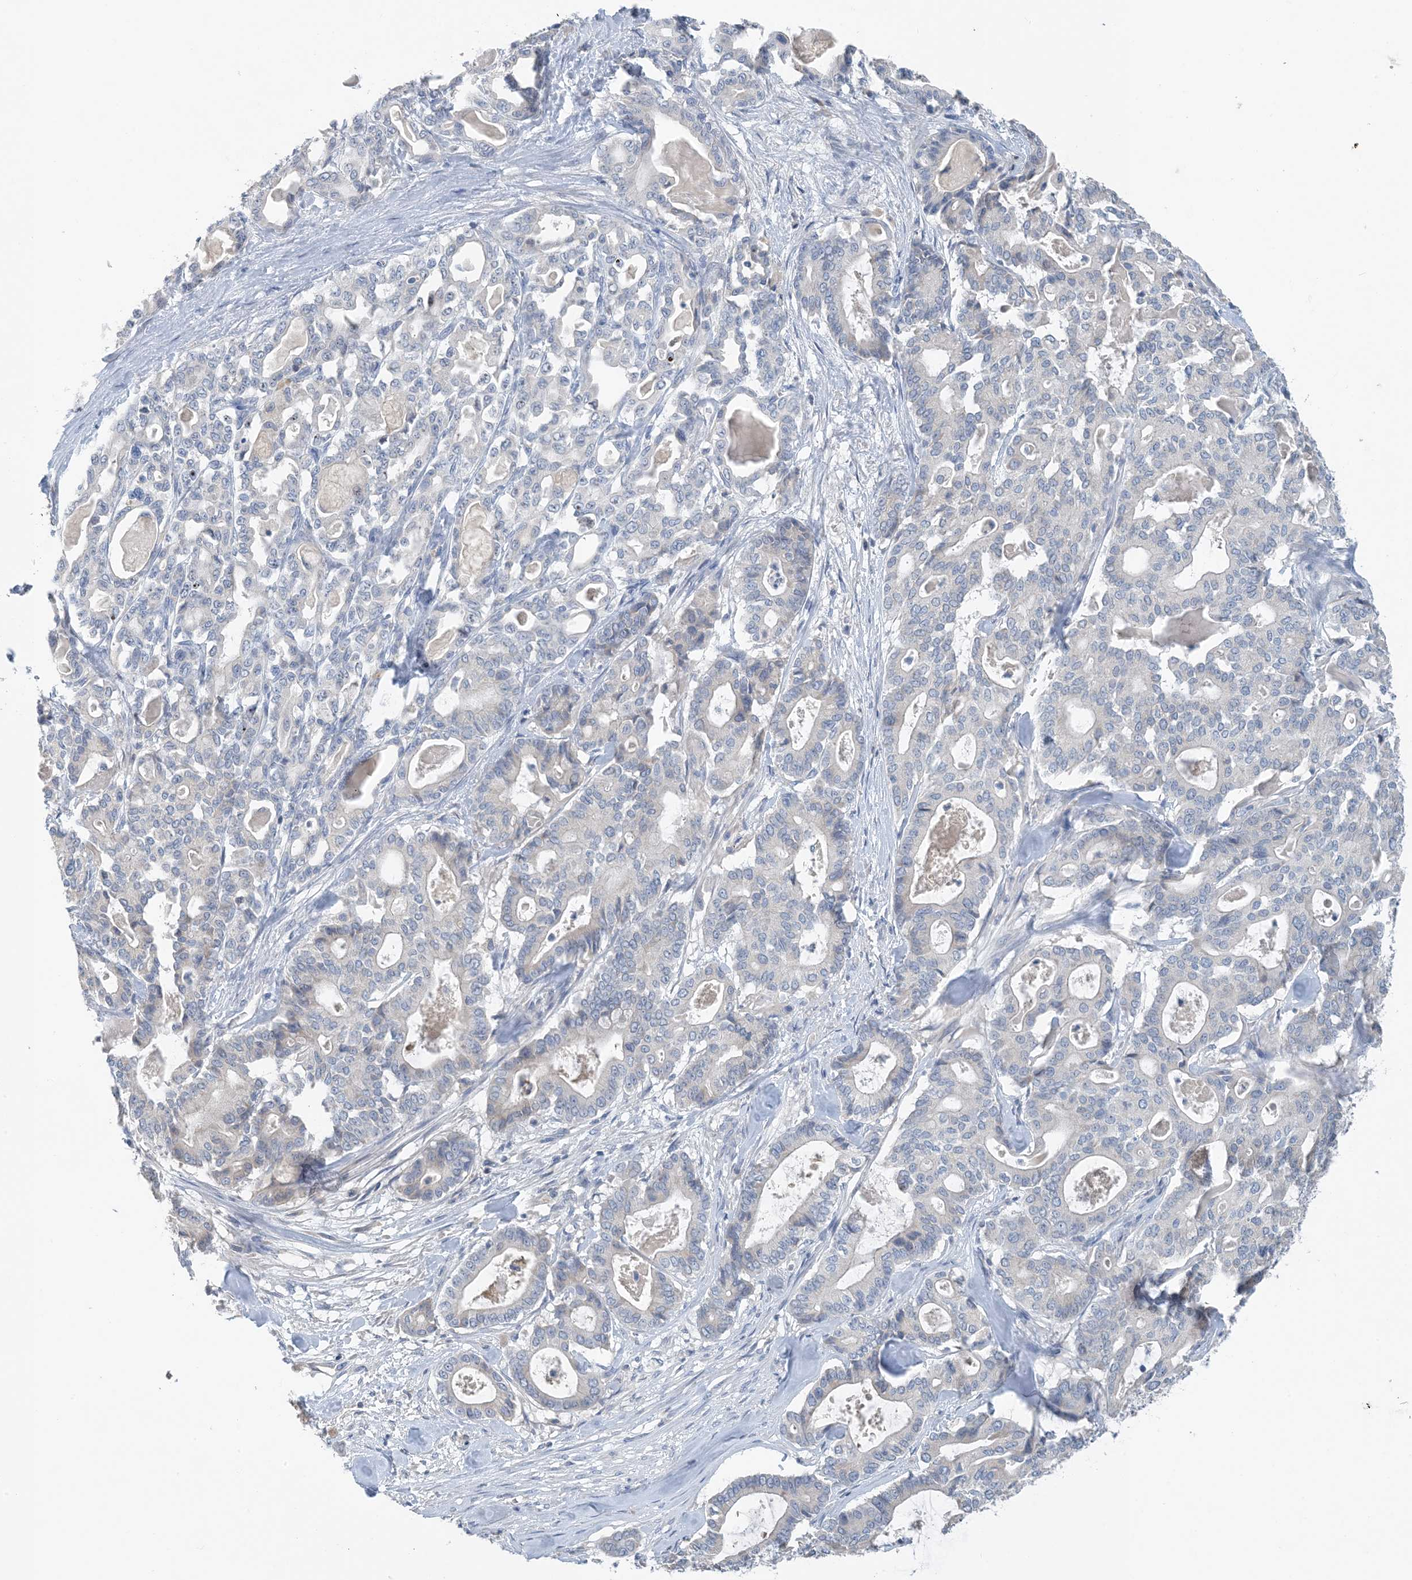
{"staining": {"intensity": "negative", "quantity": "none", "location": "none"}, "tissue": "pancreatic cancer", "cell_type": "Tumor cells", "image_type": "cancer", "snomed": [{"axis": "morphology", "description": "Adenocarcinoma, NOS"}, {"axis": "topography", "description": "Pancreas"}], "caption": "DAB immunohistochemical staining of pancreatic adenocarcinoma demonstrates no significant staining in tumor cells.", "gene": "CTRL", "patient": {"sex": "male", "age": 63}}